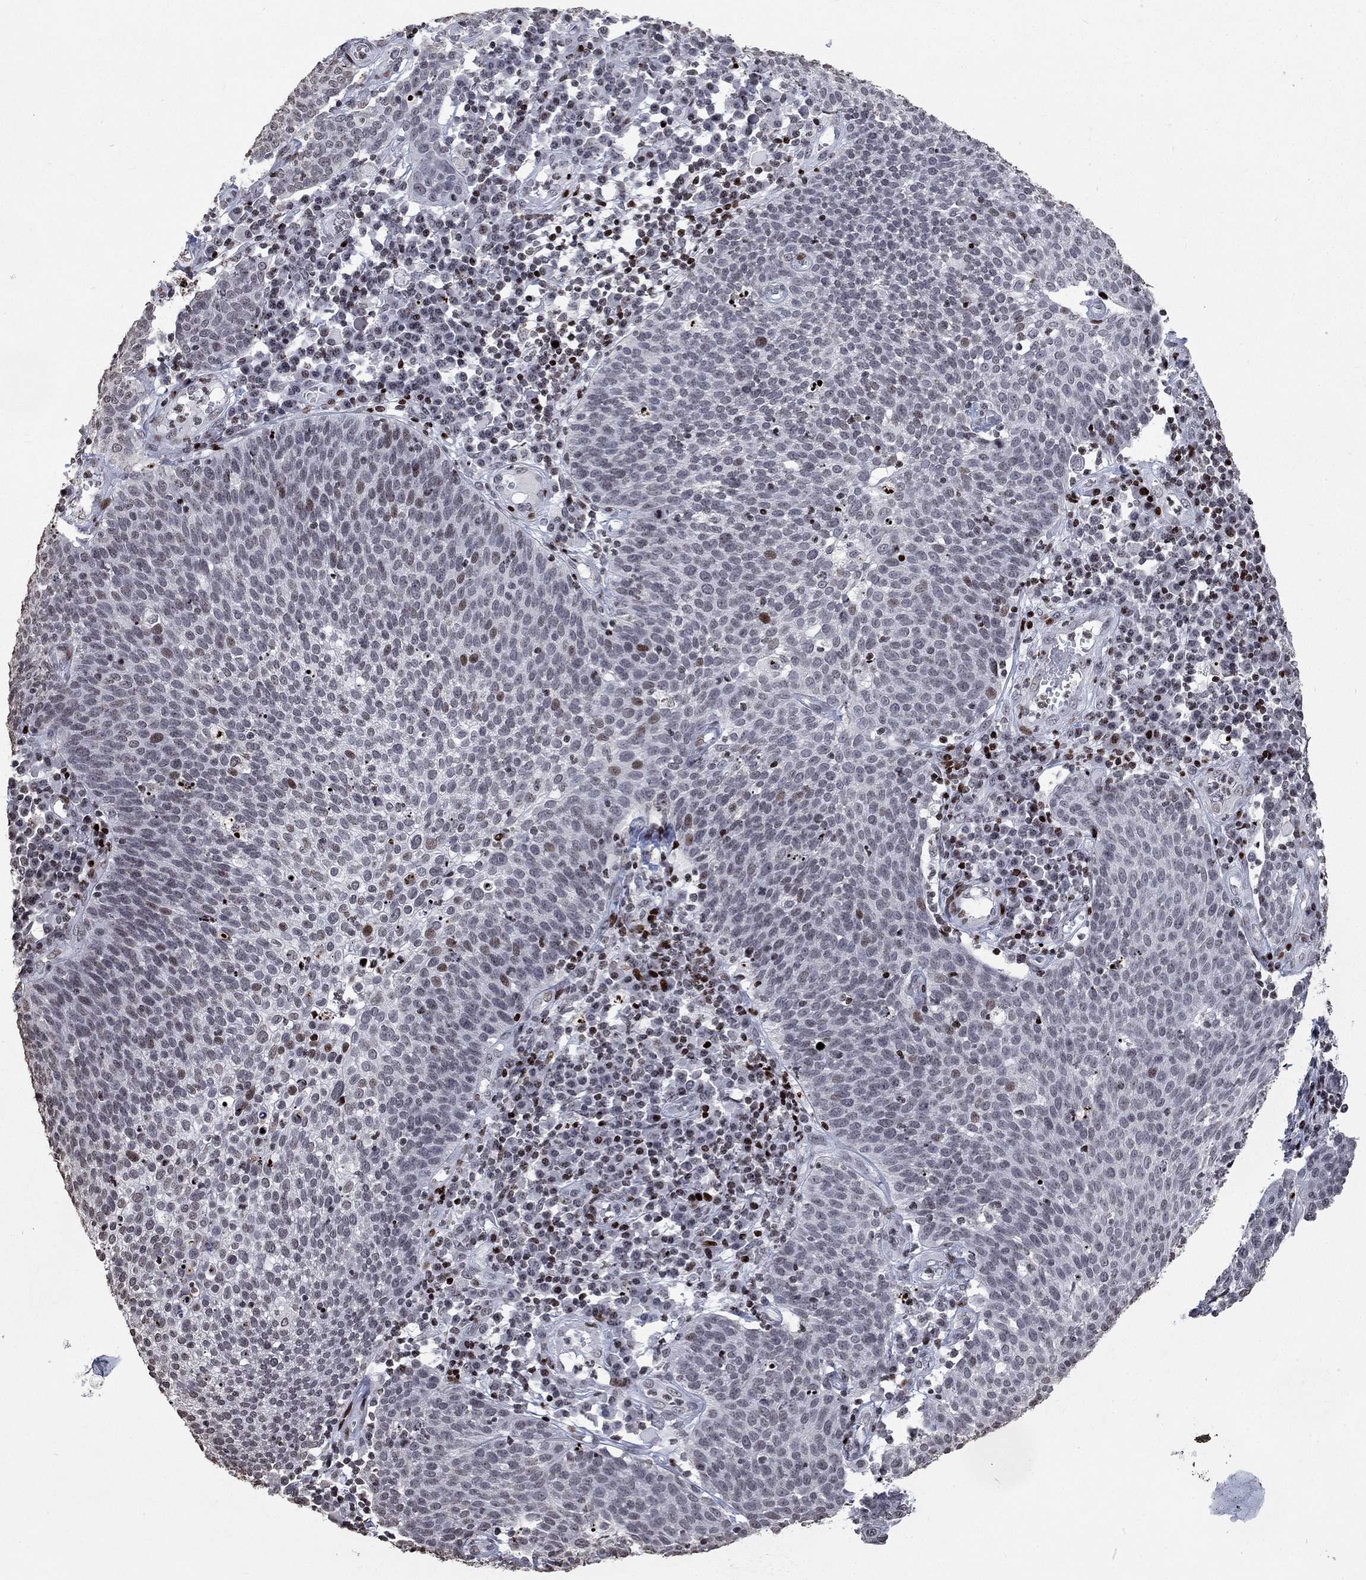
{"staining": {"intensity": "strong", "quantity": "<25%", "location": "nuclear"}, "tissue": "cervical cancer", "cell_type": "Tumor cells", "image_type": "cancer", "snomed": [{"axis": "morphology", "description": "Squamous cell carcinoma, NOS"}, {"axis": "topography", "description": "Cervix"}], "caption": "There is medium levels of strong nuclear positivity in tumor cells of cervical squamous cell carcinoma, as demonstrated by immunohistochemical staining (brown color).", "gene": "SRSF3", "patient": {"sex": "female", "age": 34}}